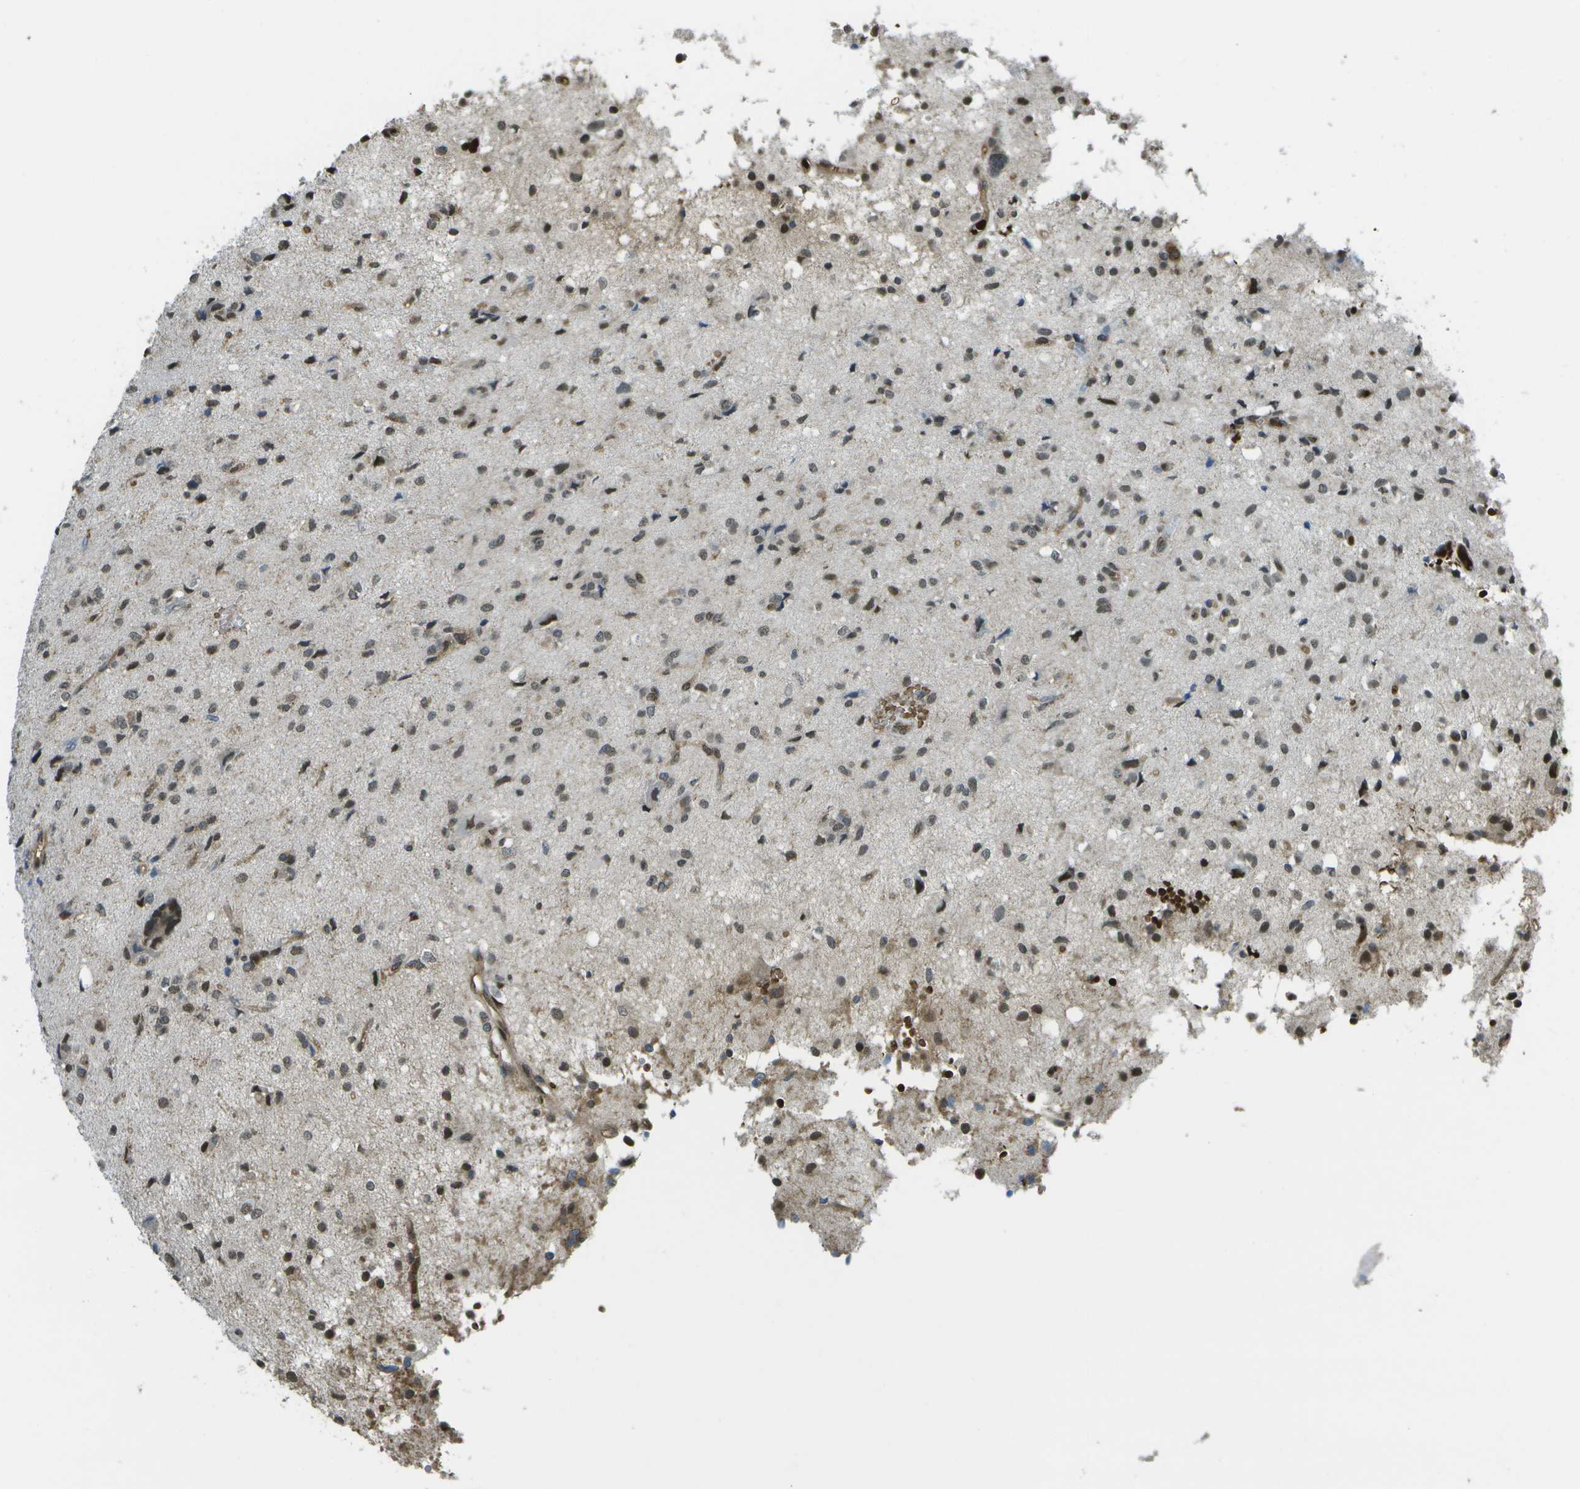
{"staining": {"intensity": "moderate", "quantity": "25%-75%", "location": "cytoplasmic/membranous,nuclear"}, "tissue": "glioma", "cell_type": "Tumor cells", "image_type": "cancer", "snomed": [{"axis": "morphology", "description": "Glioma, malignant, High grade"}, {"axis": "topography", "description": "Brain"}], "caption": "An IHC histopathology image of tumor tissue is shown. Protein staining in brown highlights moderate cytoplasmic/membranous and nuclear positivity in high-grade glioma (malignant) within tumor cells. (DAB (3,3'-diaminobenzidine) = brown stain, brightfield microscopy at high magnification).", "gene": "CACHD1", "patient": {"sex": "female", "age": 59}}